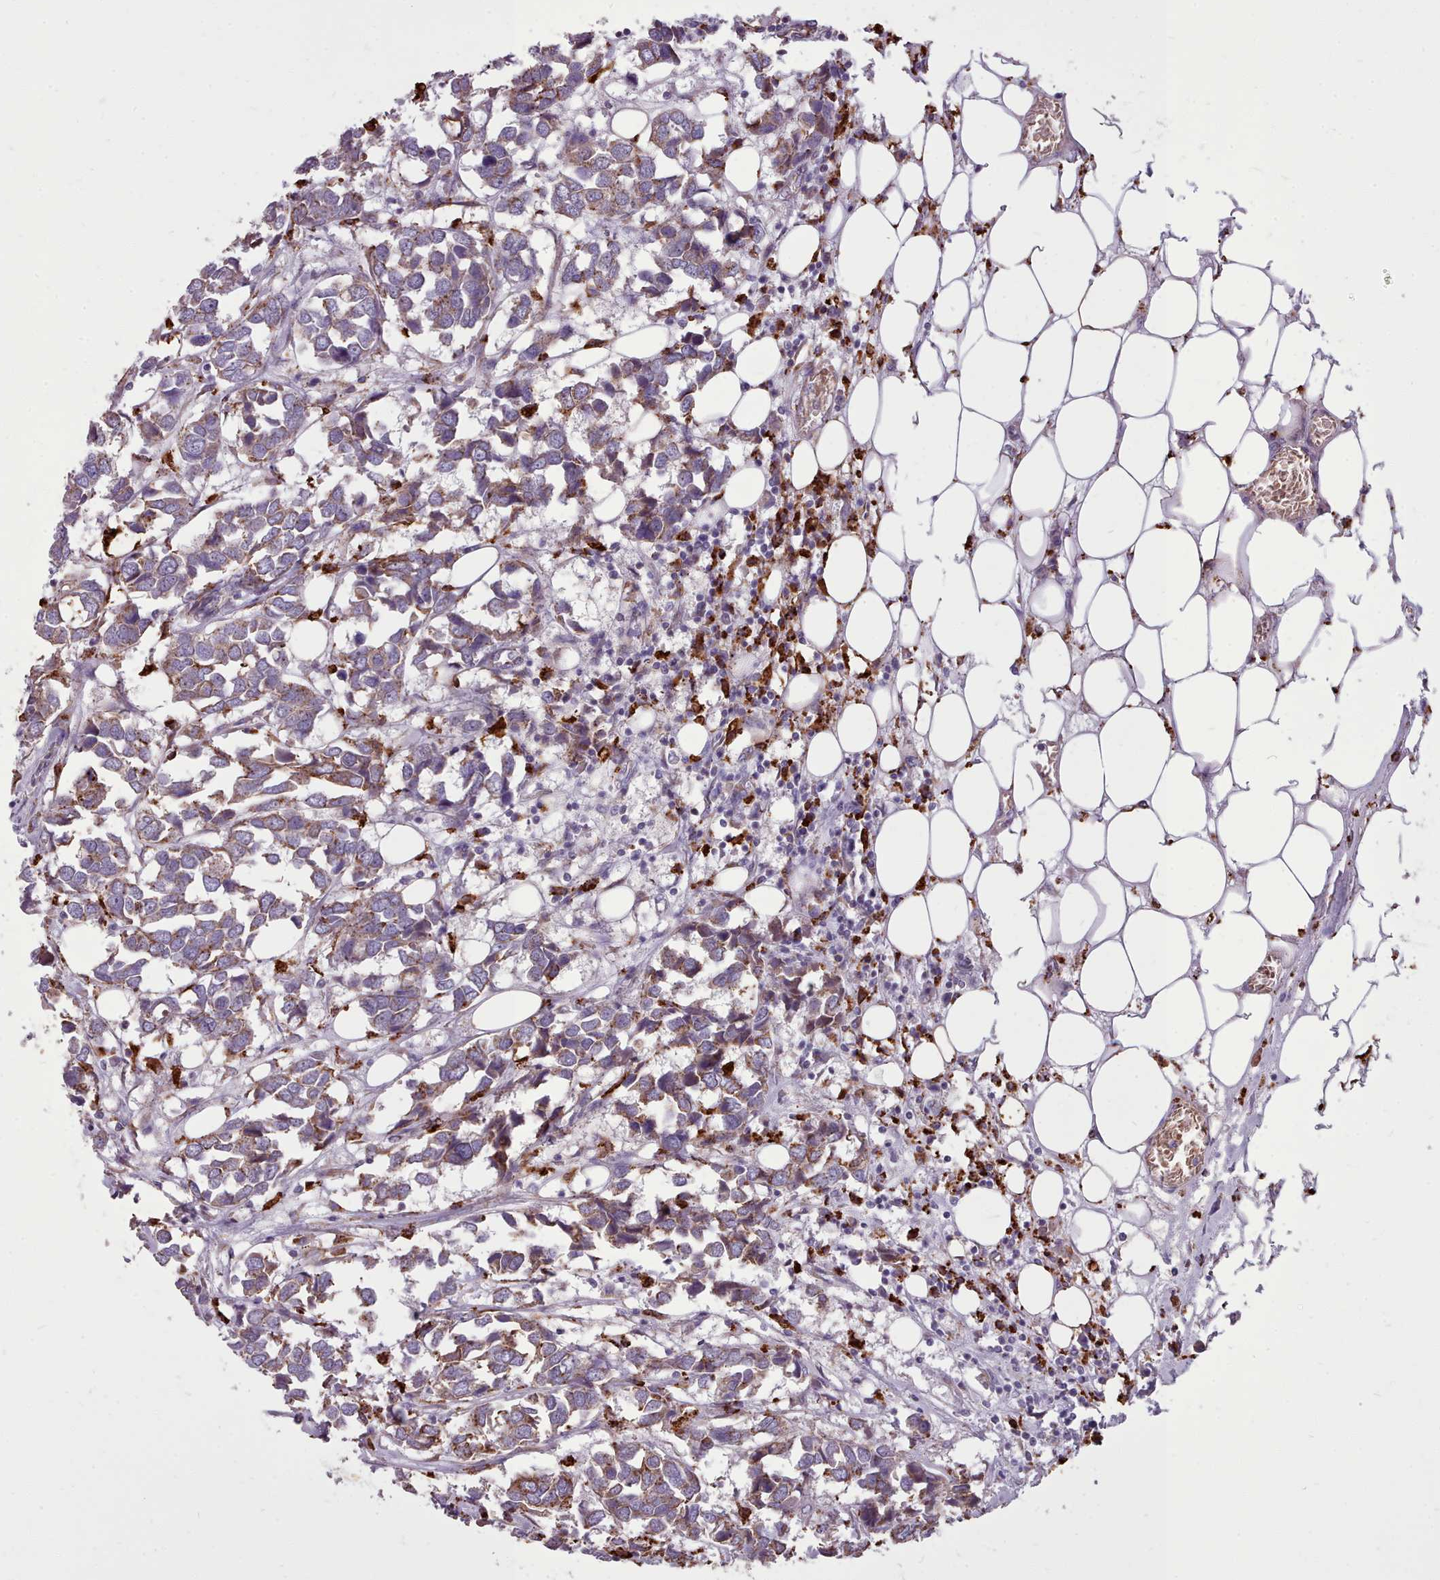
{"staining": {"intensity": "moderate", "quantity": "25%-75%", "location": "cytoplasmic/membranous"}, "tissue": "breast cancer", "cell_type": "Tumor cells", "image_type": "cancer", "snomed": [{"axis": "morphology", "description": "Duct carcinoma"}, {"axis": "topography", "description": "Breast"}], "caption": "This is a micrograph of immunohistochemistry staining of breast infiltrating ductal carcinoma, which shows moderate expression in the cytoplasmic/membranous of tumor cells.", "gene": "PACSIN3", "patient": {"sex": "female", "age": 83}}